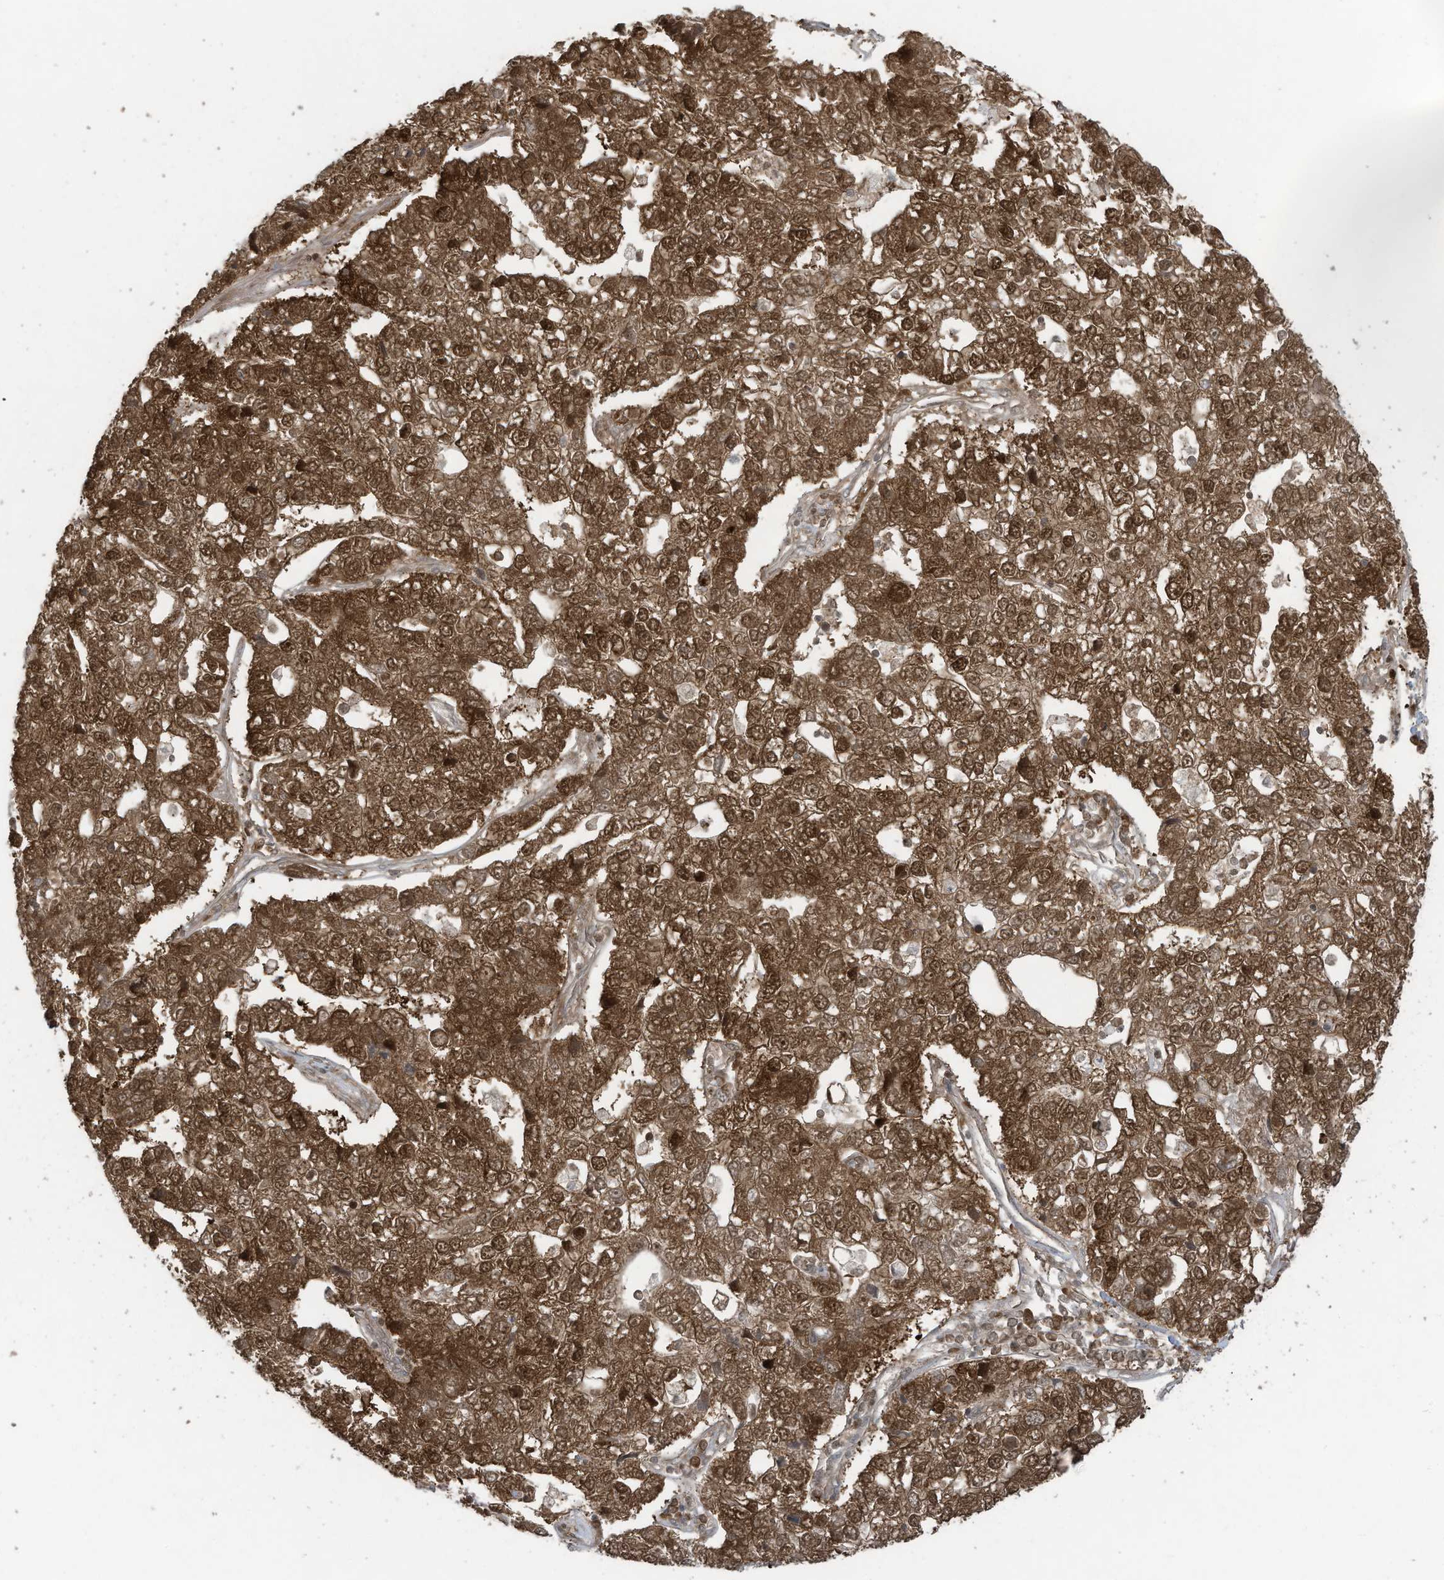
{"staining": {"intensity": "moderate", "quantity": ">75%", "location": "cytoplasmic/membranous,nuclear"}, "tissue": "pancreatic cancer", "cell_type": "Tumor cells", "image_type": "cancer", "snomed": [{"axis": "morphology", "description": "Adenocarcinoma, NOS"}, {"axis": "topography", "description": "Pancreas"}], "caption": "IHC (DAB (3,3'-diaminobenzidine)) staining of human pancreatic cancer shows moderate cytoplasmic/membranous and nuclear protein staining in approximately >75% of tumor cells. (DAB IHC, brown staining for protein, blue staining for nuclei).", "gene": "OLA1", "patient": {"sex": "female", "age": 61}}